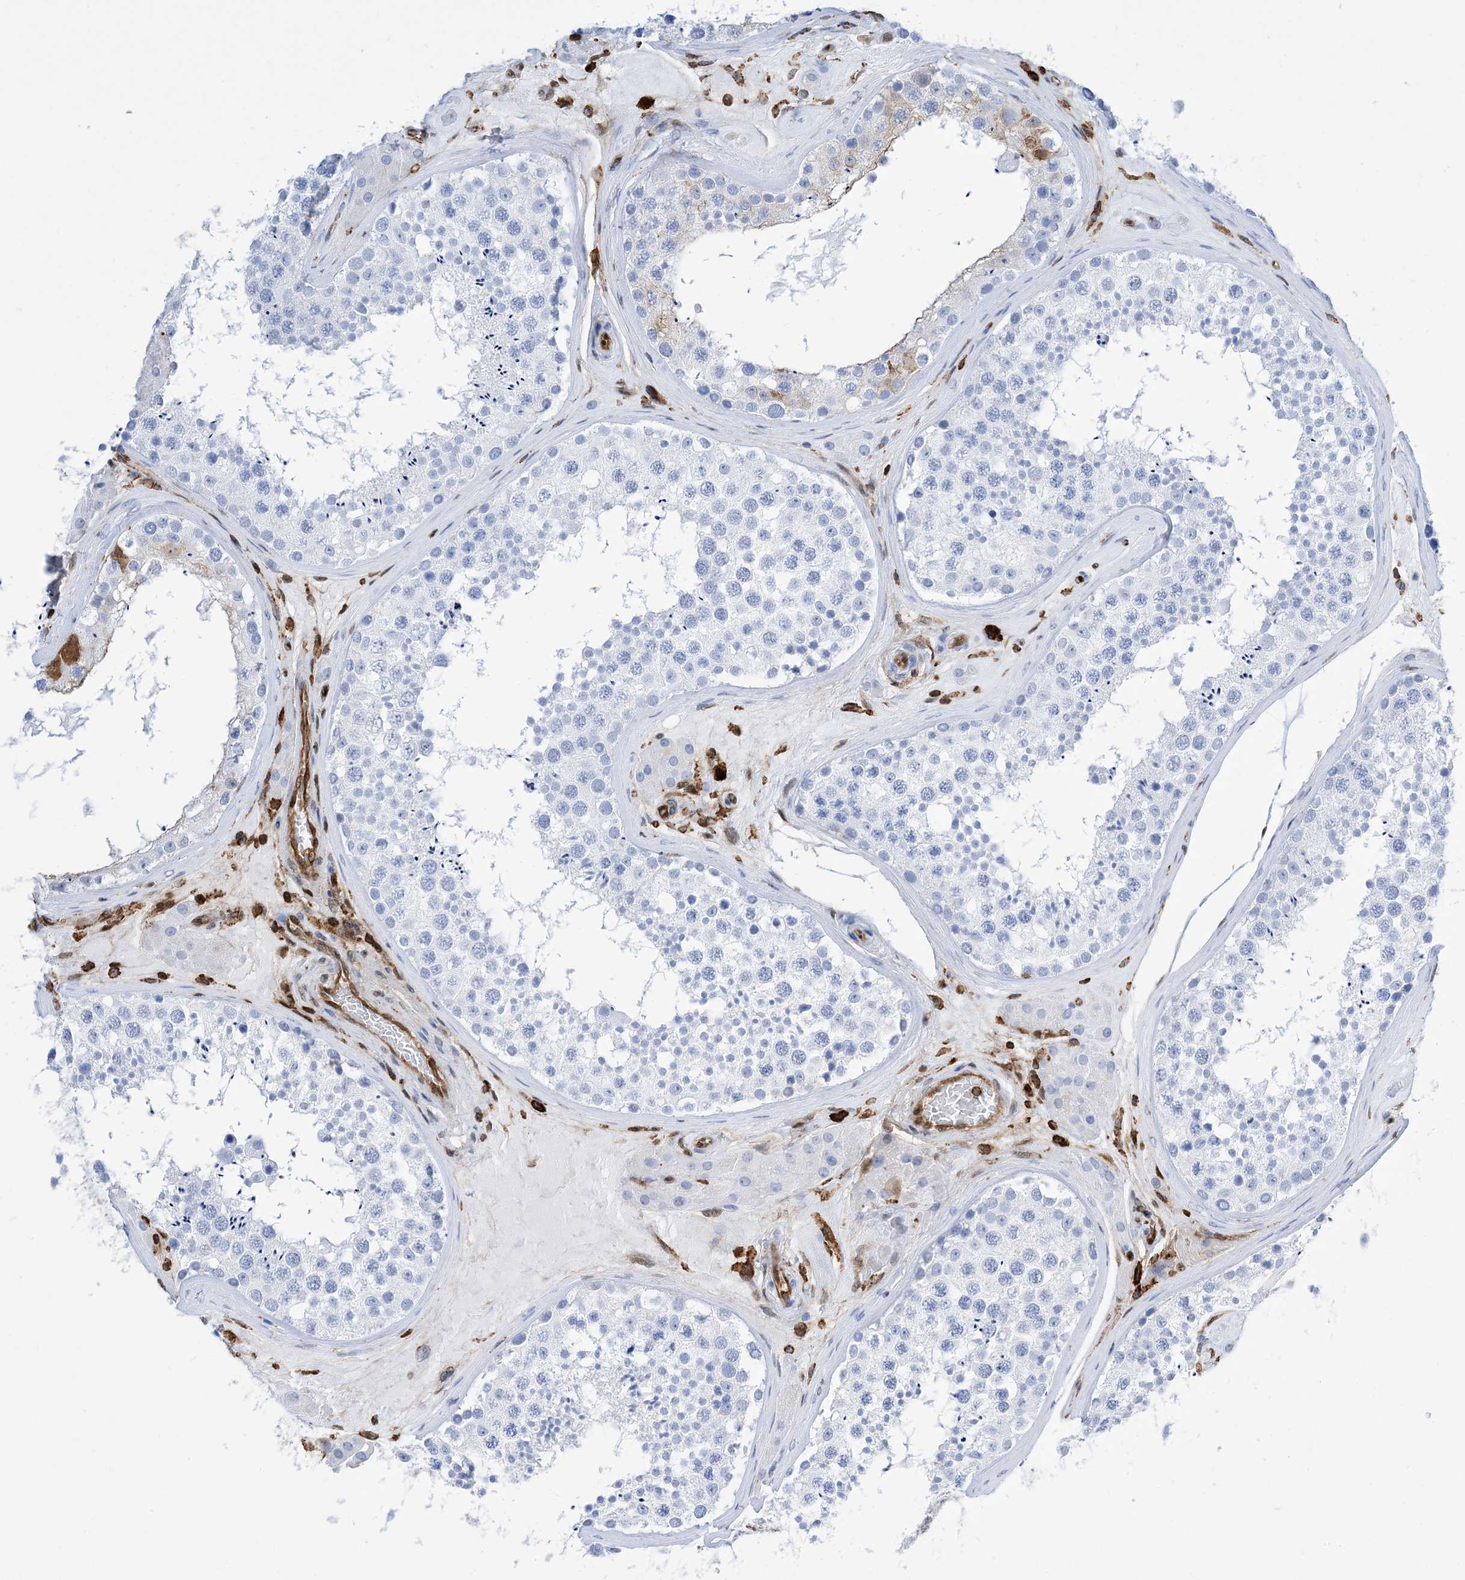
{"staining": {"intensity": "negative", "quantity": "none", "location": "none"}, "tissue": "testis", "cell_type": "Cells in seminiferous ducts", "image_type": "normal", "snomed": [{"axis": "morphology", "description": "Normal tissue, NOS"}, {"axis": "topography", "description": "Testis"}], "caption": "IHC image of benign testis: testis stained with DAB (3,3'-diaminobenzidine) reveals no significant protein positivity in cells in seminiferous ducts. (Immunohistochemistry (ihc), brightfield microscopy, high magnification).", "gene": "ANXA1", "patient": {"sex": "male", "age": 46}}